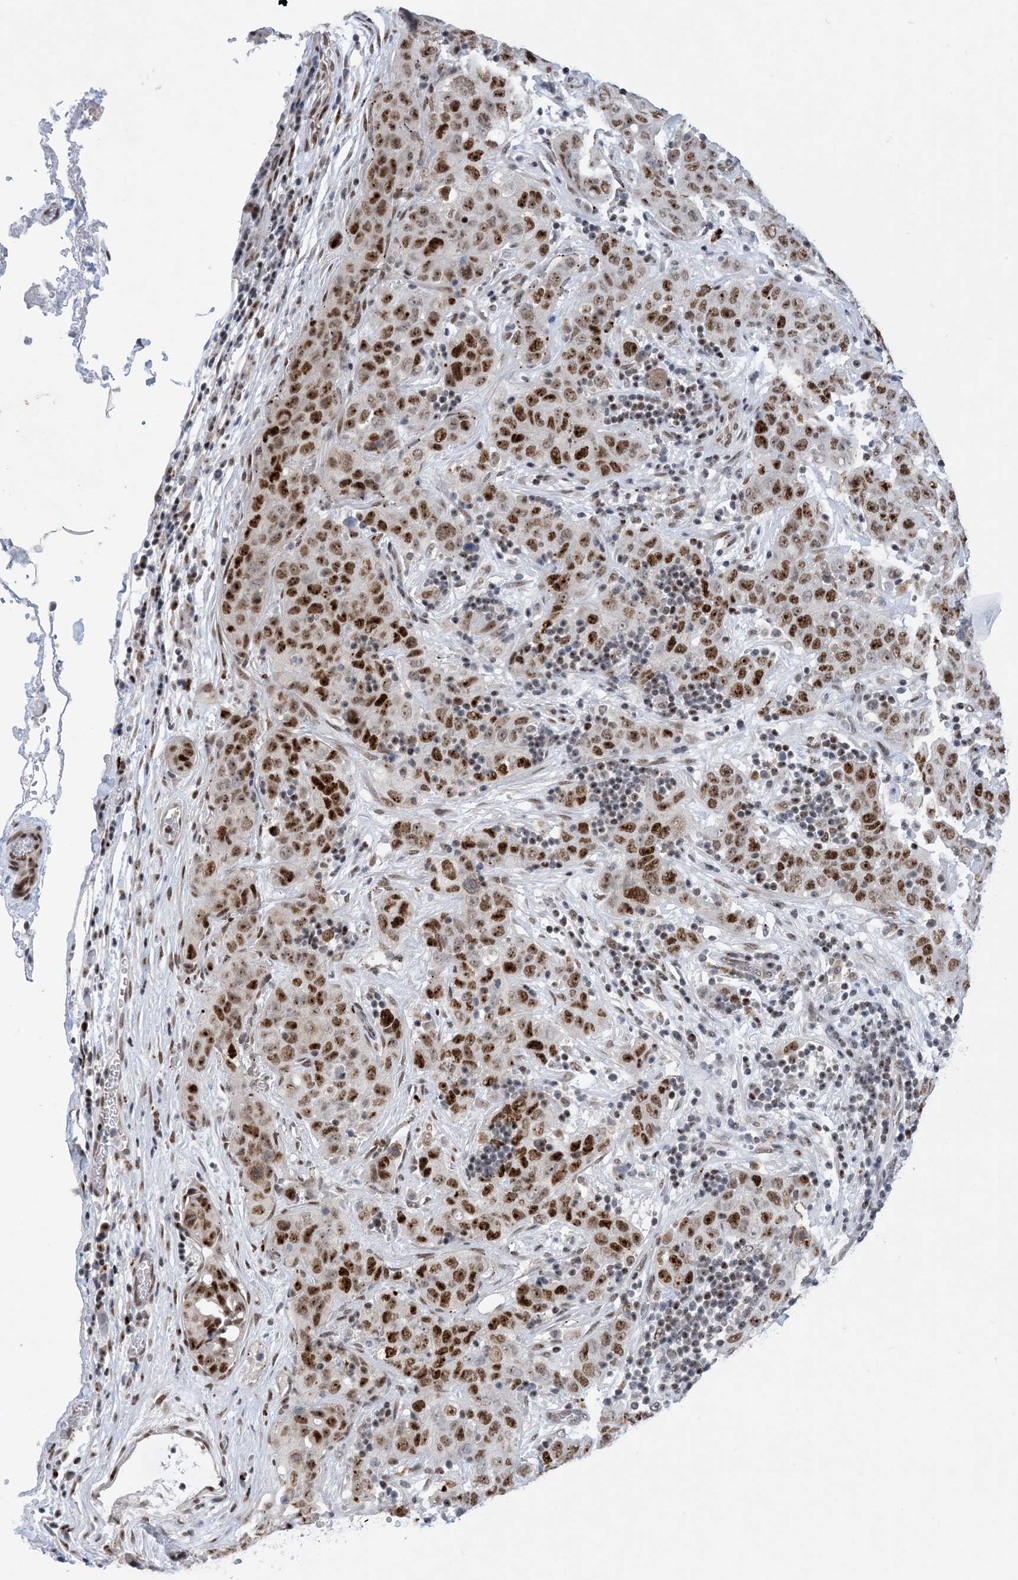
{"staining": {"intensity": "moderate", "quantity": ">75%", "location": "nuclear"}, "tissue": "stomach cancer", "cell_type": "Tumor cells", "image_type": "cancer", "snomed": [{"axis": "morphology", "description": "Normal tissue, NOS"}, {"axis": "morphology", "description": "Adenocarcinoma, NOS"}, {"axis": "topography", "description": "Lymph node"}, {"axis": "topography", "description": "Stomach"}], "caption": "High-power microscopy captured an immunohistochemistry image of stomach cancer, revealing moderate nuclear expression in approximately >75% of tumor cells. (DAB IHC with brightfield microscopy, high magnification).", "gene": "TSPYL1", "patient": {"sex": "male", "age": 48}}